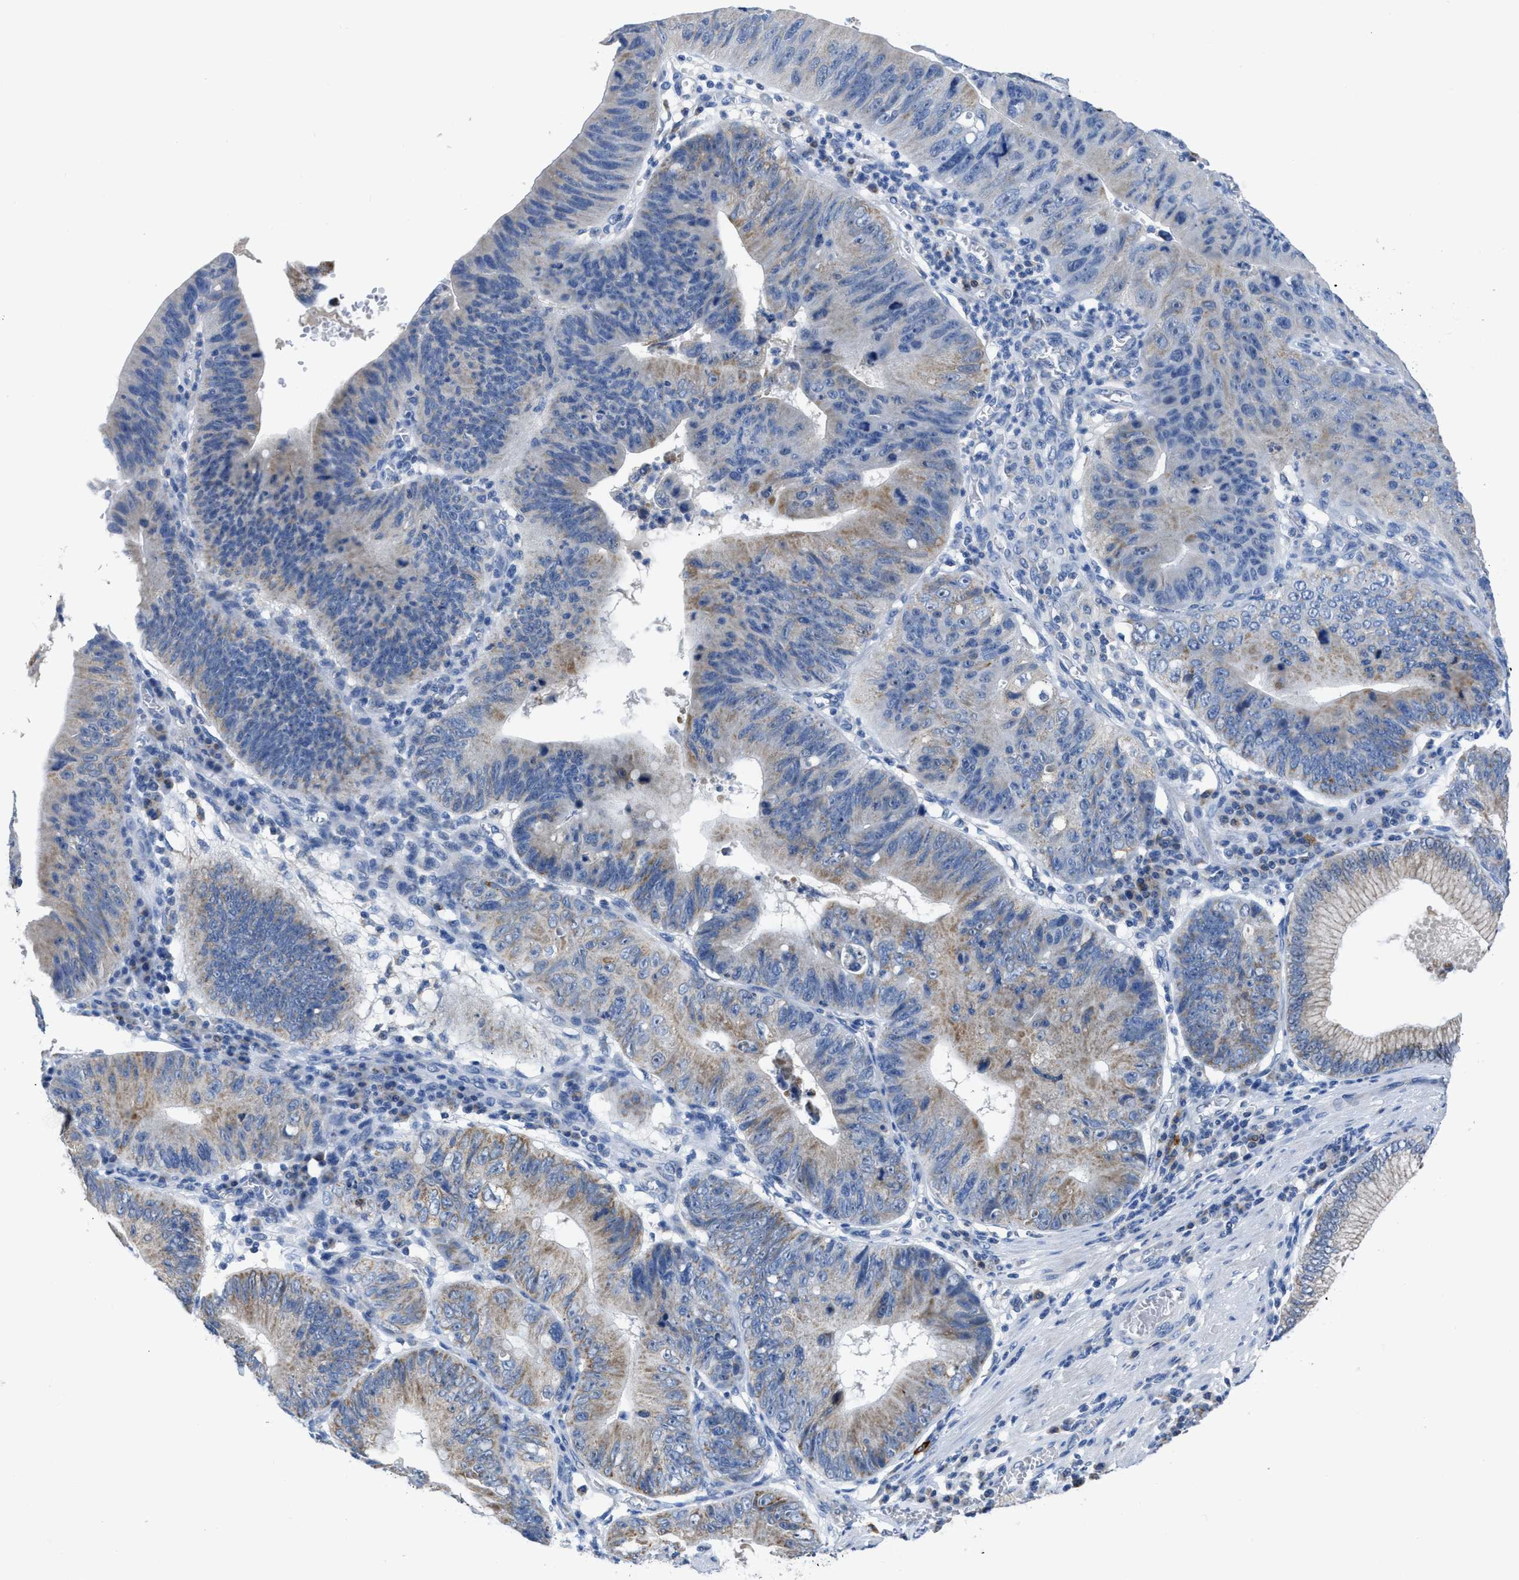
{"staining": {"intensity": "moderate", "quantity": "<25%", "location": "cytoplasmic/membranous"}, "tissue": "stomach cancer", "cell_type": "Tumor cells", "image_type": "cancer", "snomed": [{"axis": "morphology", "description": "Adenocarcinoma, NOS"}, {"axis": "topography", "description": "Stomach"}], "caption": "Adenocarcinoma (stomach) stained for a protein exhibits moderate cytoplasmic/membranous positivity in tumor cells. The protein of interest is stained brown, and the nuclei are stained in blue (DAB IHC with brightfield microscopy, high magnification).", "gene": "ETFA", "patient": {"sex": "male", "age": 59}}